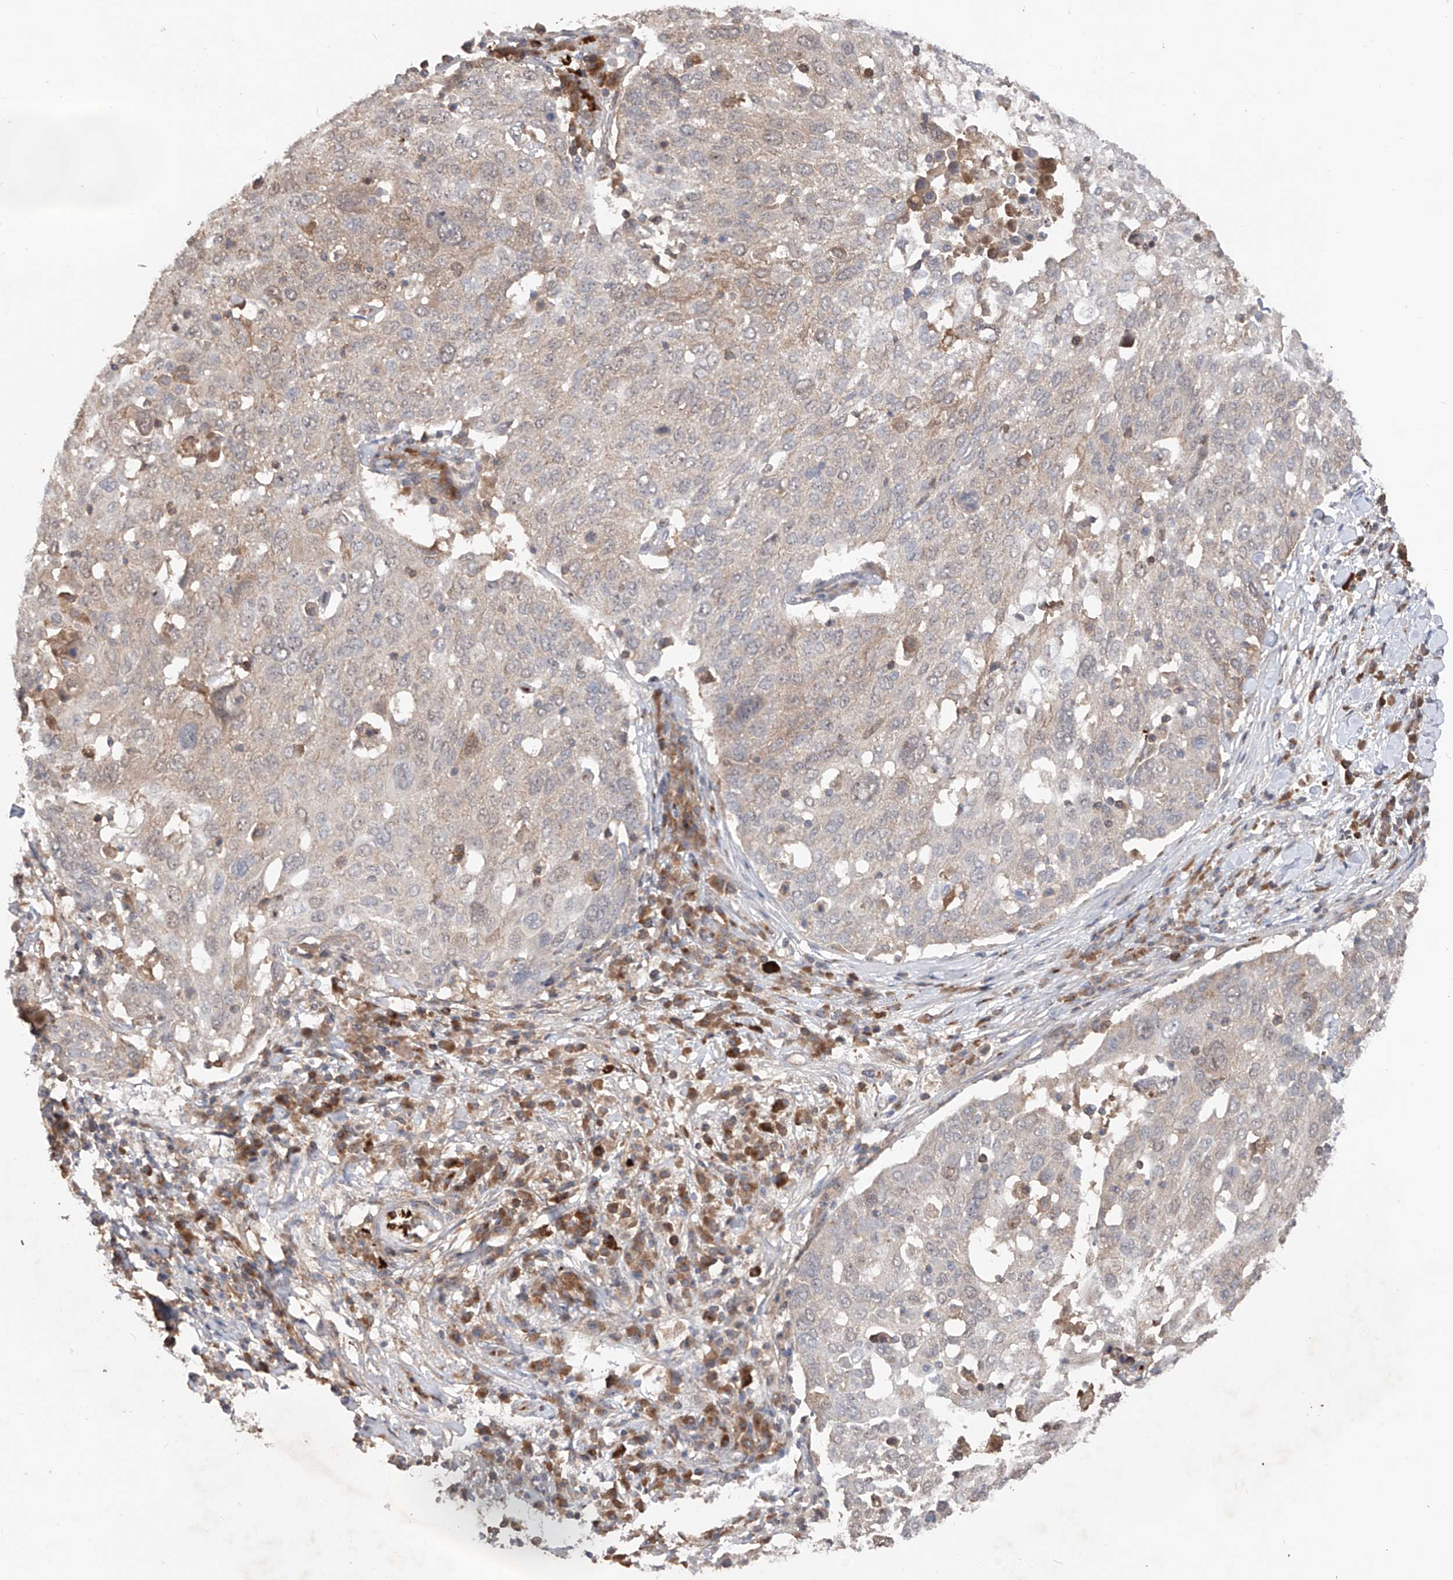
{"staining": {"intensity": "negative", "quantity": "none", "location": "none"}, "tissue": "lung cancer", "cell_type": "Tumor cells", "image_type": "cancer", "snomed": [{"axis": "morphology", "description": "Squamous cell carcinoma, NOS"}, {"axis": "topography", "description": "Lung"}], "caption": "IHC histopathology image of neoplastic tissue: human lung cancer stained with DAB (3,3'-diaminobenzidine) exhibits no significant protein expression in tumor cells.", "gene": "EDN1", "patient": {"sex": "male", "age": 65}}